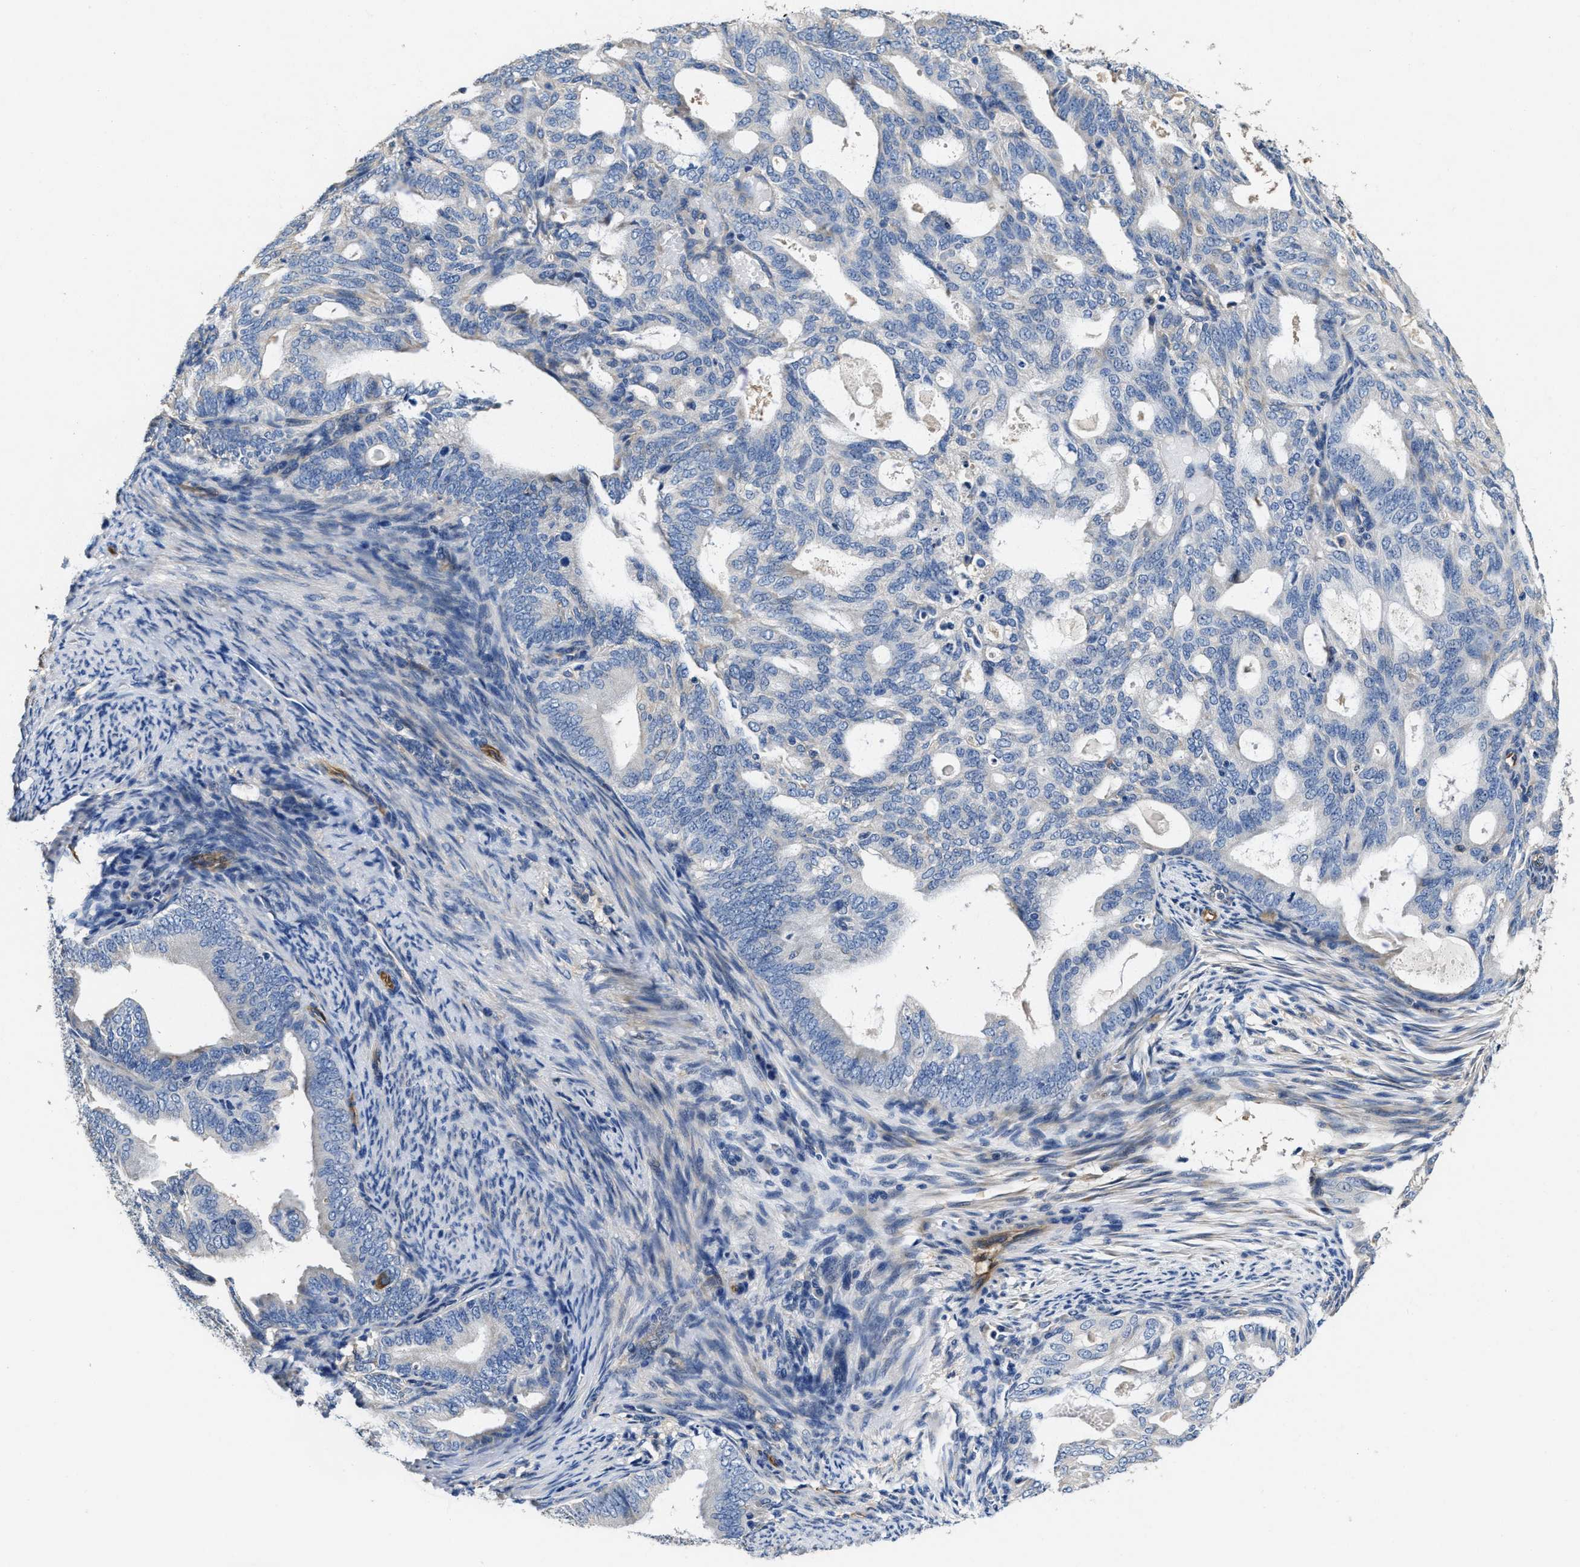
{"staining": {"intensity": "negative", "quantity": "none", "location": "none"}, "tissue": "endometrial cancer", "cell_type": "Tumor cells", "image_type": "cancer", "snomed": [{"axis": "morphology", "description": "Adenocarcinoma, NOS"}, {"axis": "topography", "description": "Endometrium"}], "caption": "DAB immunohistochemical staining of endometrial cancer shows no significant positivity in tumor cells.", "gene": "PEG10", "patient": {"sex": "female", "age": 58}}